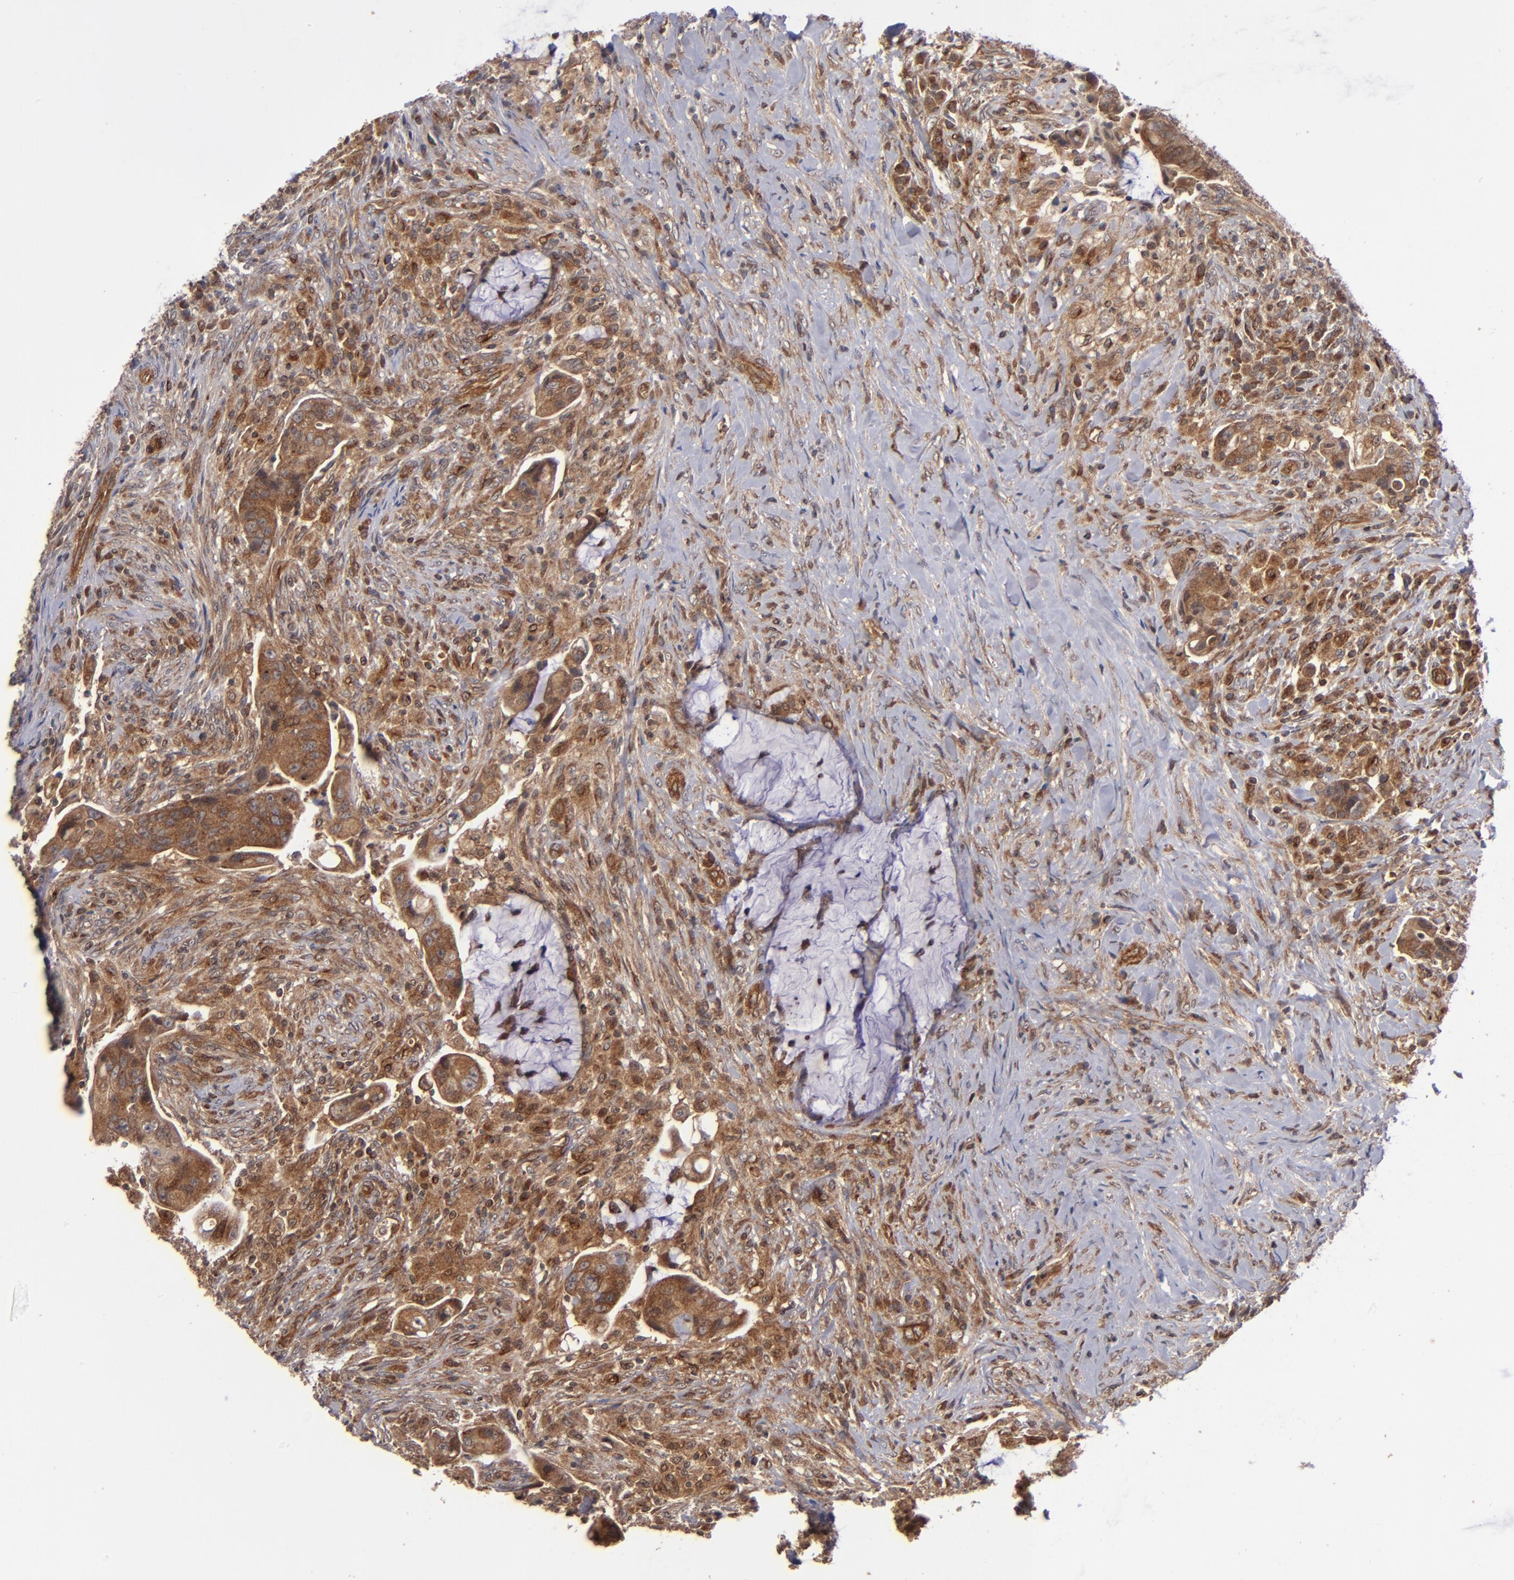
{"staining": {"intensity": "strong", "quantity": ">75%", "location": "cytoplasmic/membranous"}, "tissue": "colorectal cancer", "cell_type": "Tumor cells", "image_type": "cancer", "snomed": [{"axis": "morphology", "description": "Adenocarcinoma, NOS"}, {"axis": "topography", "description": "Rectum"}], "caption": "A histopathology image of adenocarcinoma (colorectal) stained for a protein shows strong cytoplasmic/membranous brown staining in tumor cells.", "gene": "BDKRB1", "patient": {"sex": "female", "age": 71}}